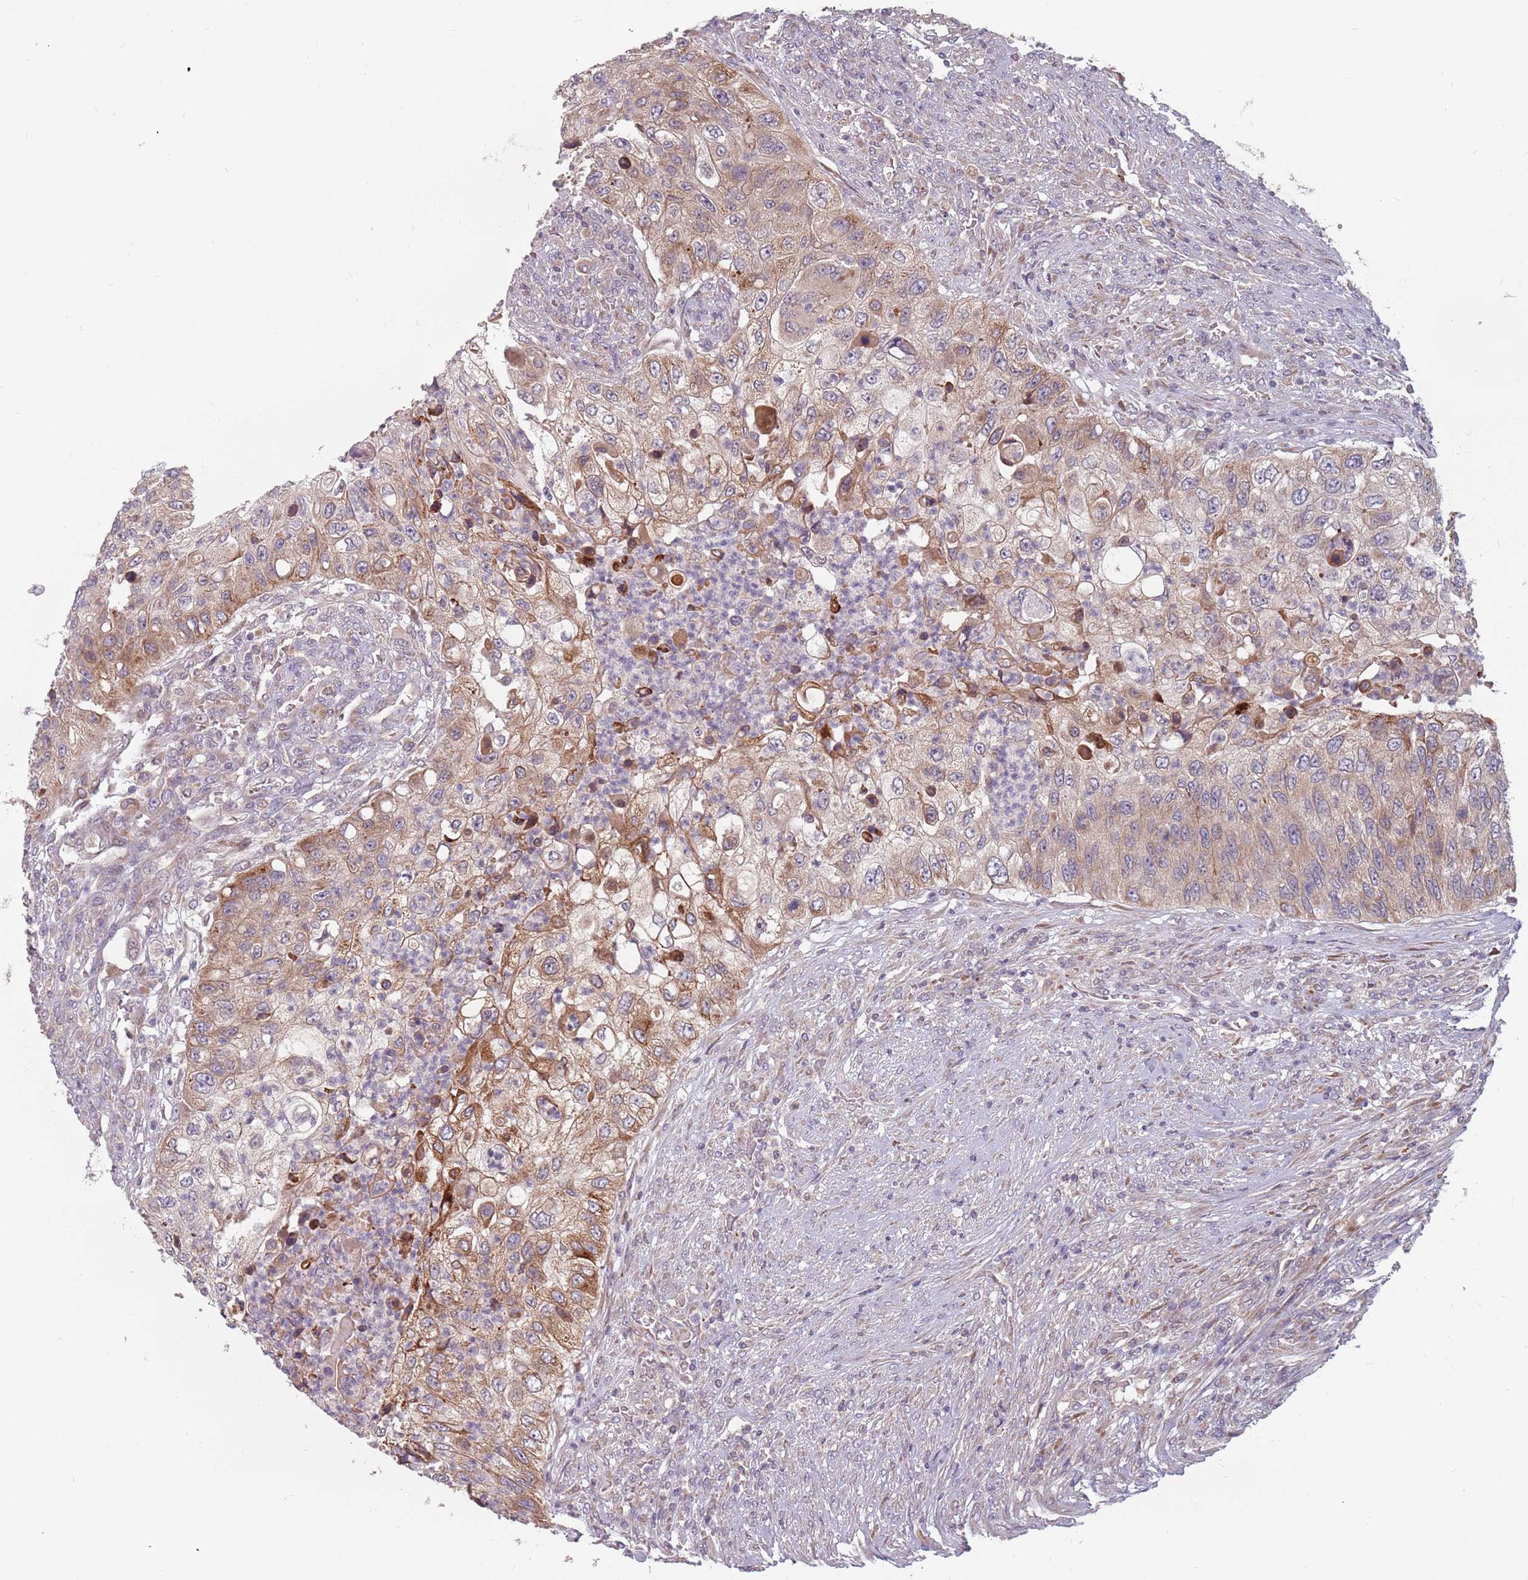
{"staining": {"intensity": "moderate", "quantity": "25%-75%", "location": "cytoplasmic/membranous"}, "tissue": "urothelial cancer", "cell_type": "Tumor cells", "image_type": "cancer", "snomed": [{"axis": "morphology", "description": "Urothelial carcinoma, High grade"}, {"axis": "topography", "description": "Urinary bladder"}], "caption": "The histopathology image shows immunohistochemical staining of high-grade urothelial carcinoma. There is moderate cytoplasmic/membranous expression is seen in approximately 25%-75% of tumor cells.", "gene": "ADAL", "patient": {"sex": "female", "age": 60}}